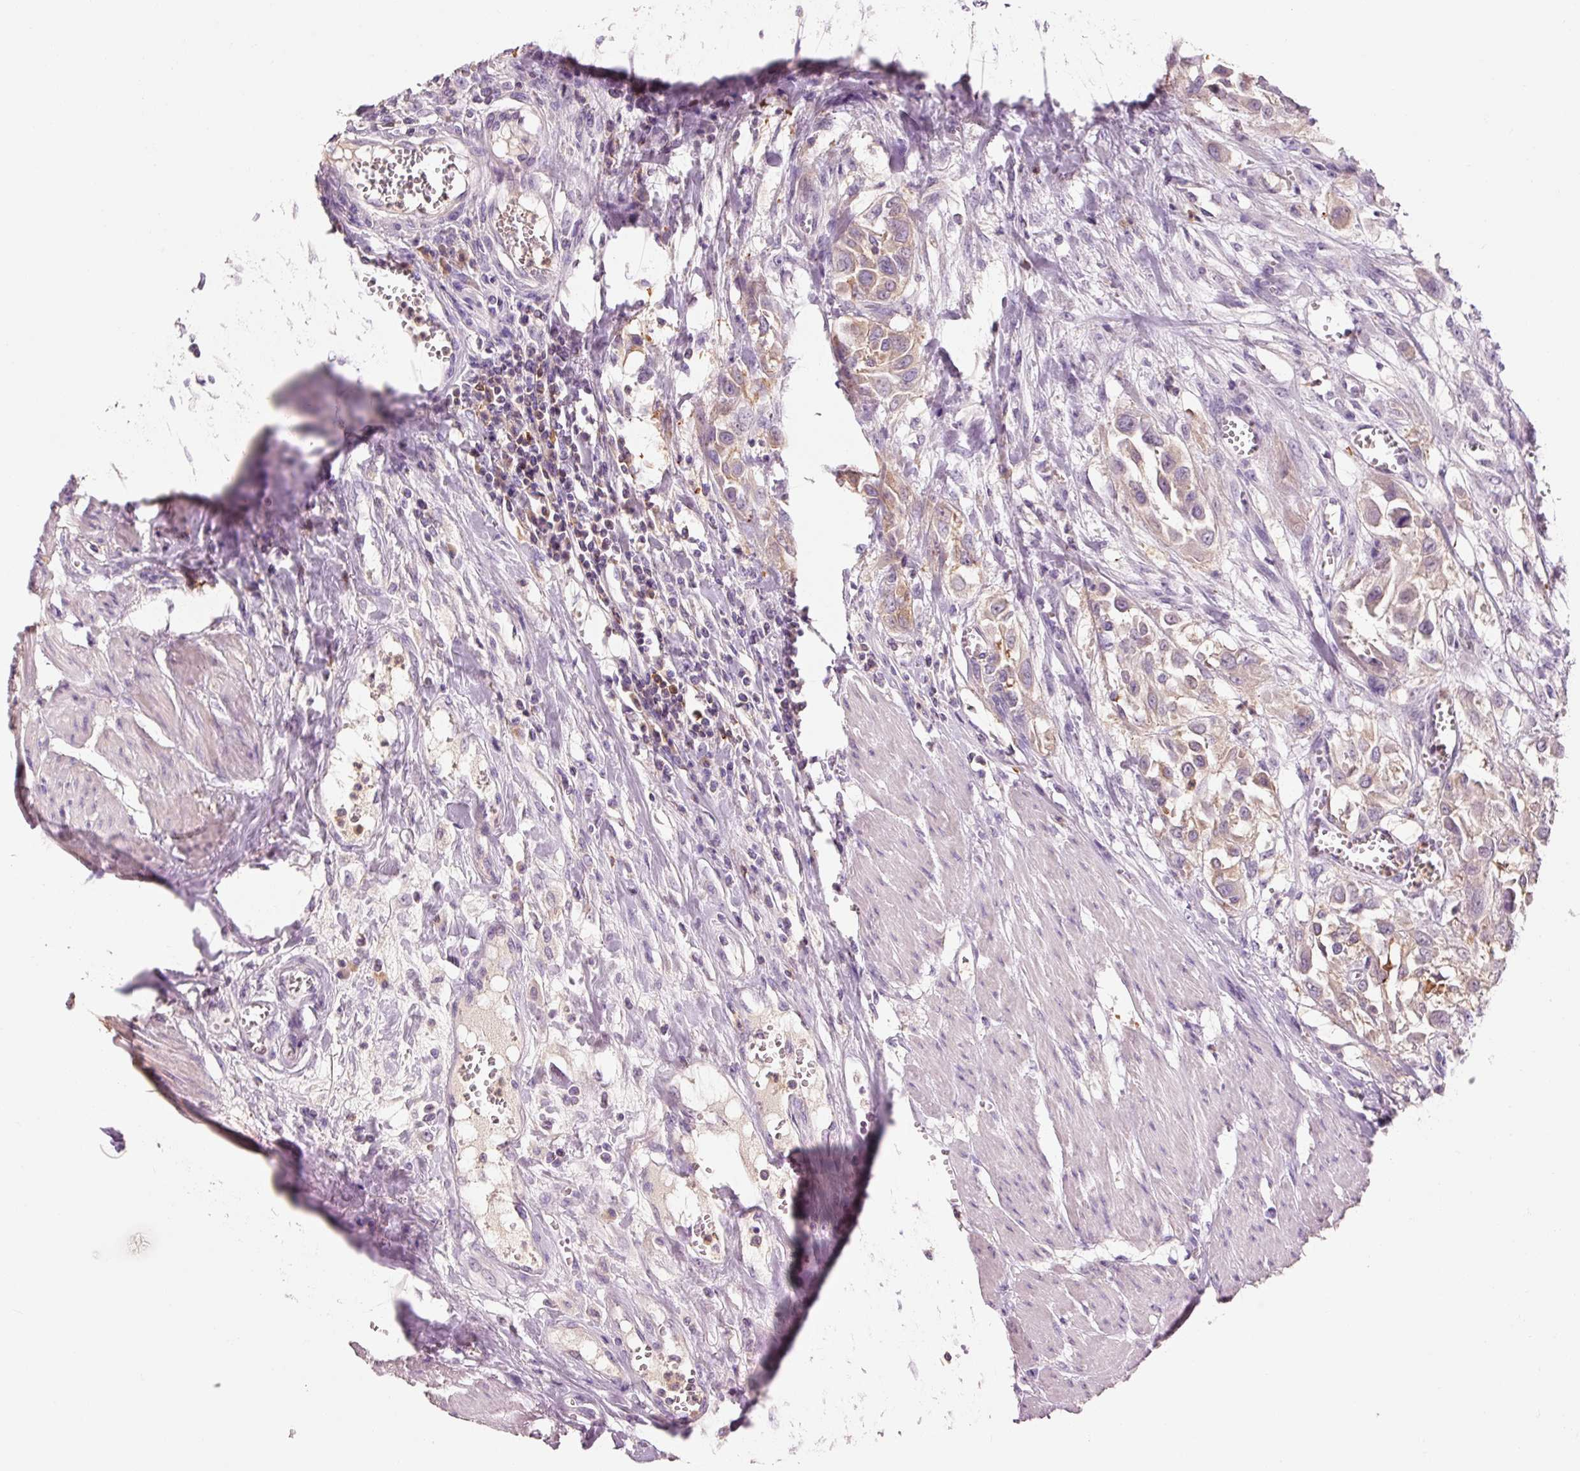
{"staining": {"intensity": "moderate", "quantity": "25%-75%", "location": "cytoplasmic/membranous"}, "tissue": "urothelial cancer", "cell_type": "Tumor cells", "image_type": "cancer", "snomed": [{"axis": "morphology", "description": "Urothelial carcinoma, High grade"}, {"axis": "topography", "description": "Urinary bladder"}], "caption": "About 25%-75% of tumor cells in urothelial cancer reveal moderate cytoplasmic/membranous protein expression as visualized by brown immunohistochemical staining.", "gene": "OR8K1", "patient": {"sex": "male", "age": 57}}